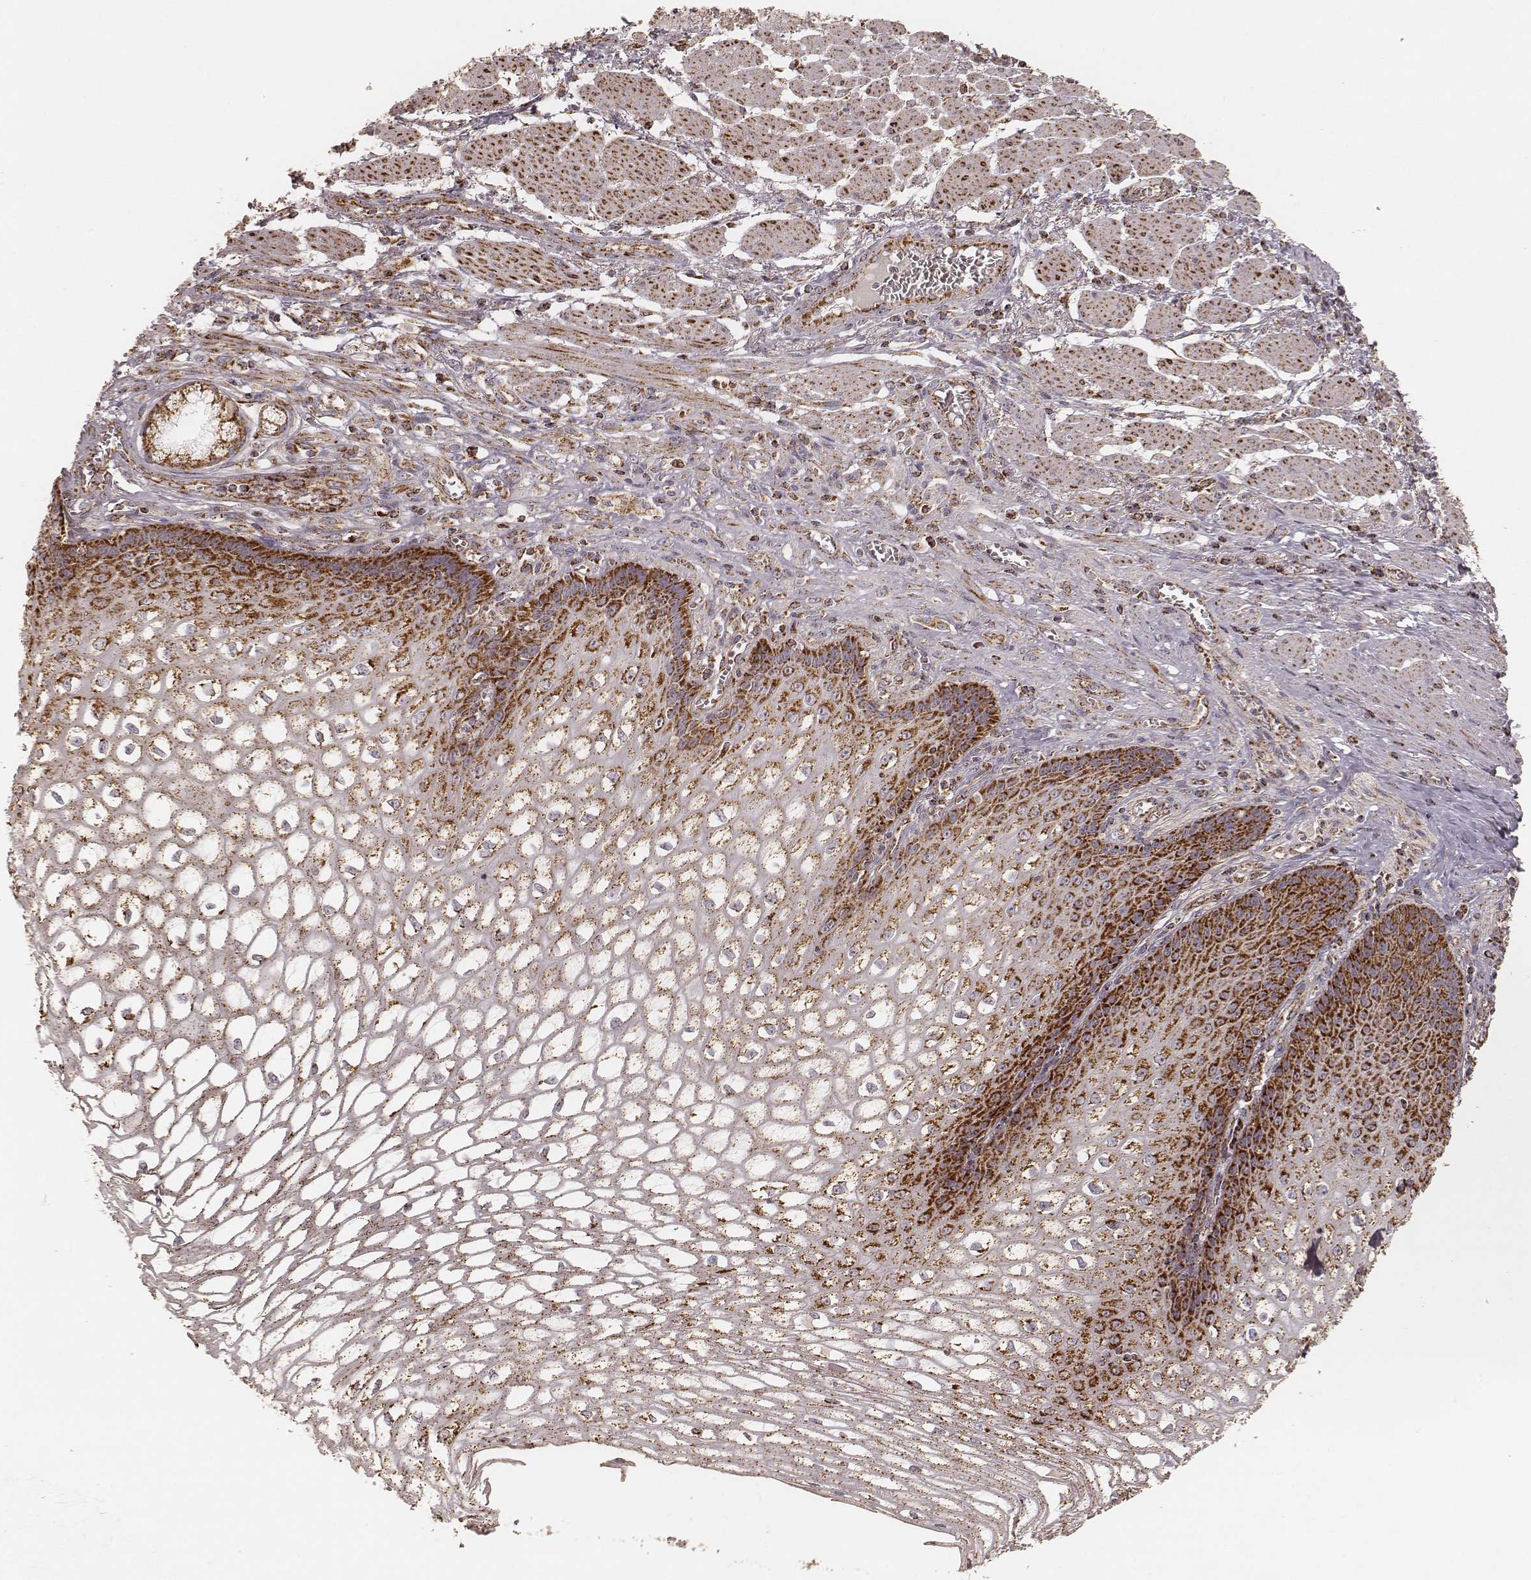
{"staining": {"intensity": "strong", "quantity": ">75%", "location": "cytoplasmic/membranous"}, "tissue": "esophagus", "cell_type": "Squamous epithelial cells", "image_type": "normal", "snomed": [{"axis": "morphology", "description": "Normal tissue, NOS"}, {"axis": "topography", "description": "Esophagus"}], "caption": "This histopathology image shows benign esophagus stained with IHC to label a protein in brown. The cytoplasmic/membranous of squamous epithelial cells show strong positivity for the protein. Nuclei are counter-stained blue.", "gene": "CS", "patient": {"sex": "male", "age": 58}}